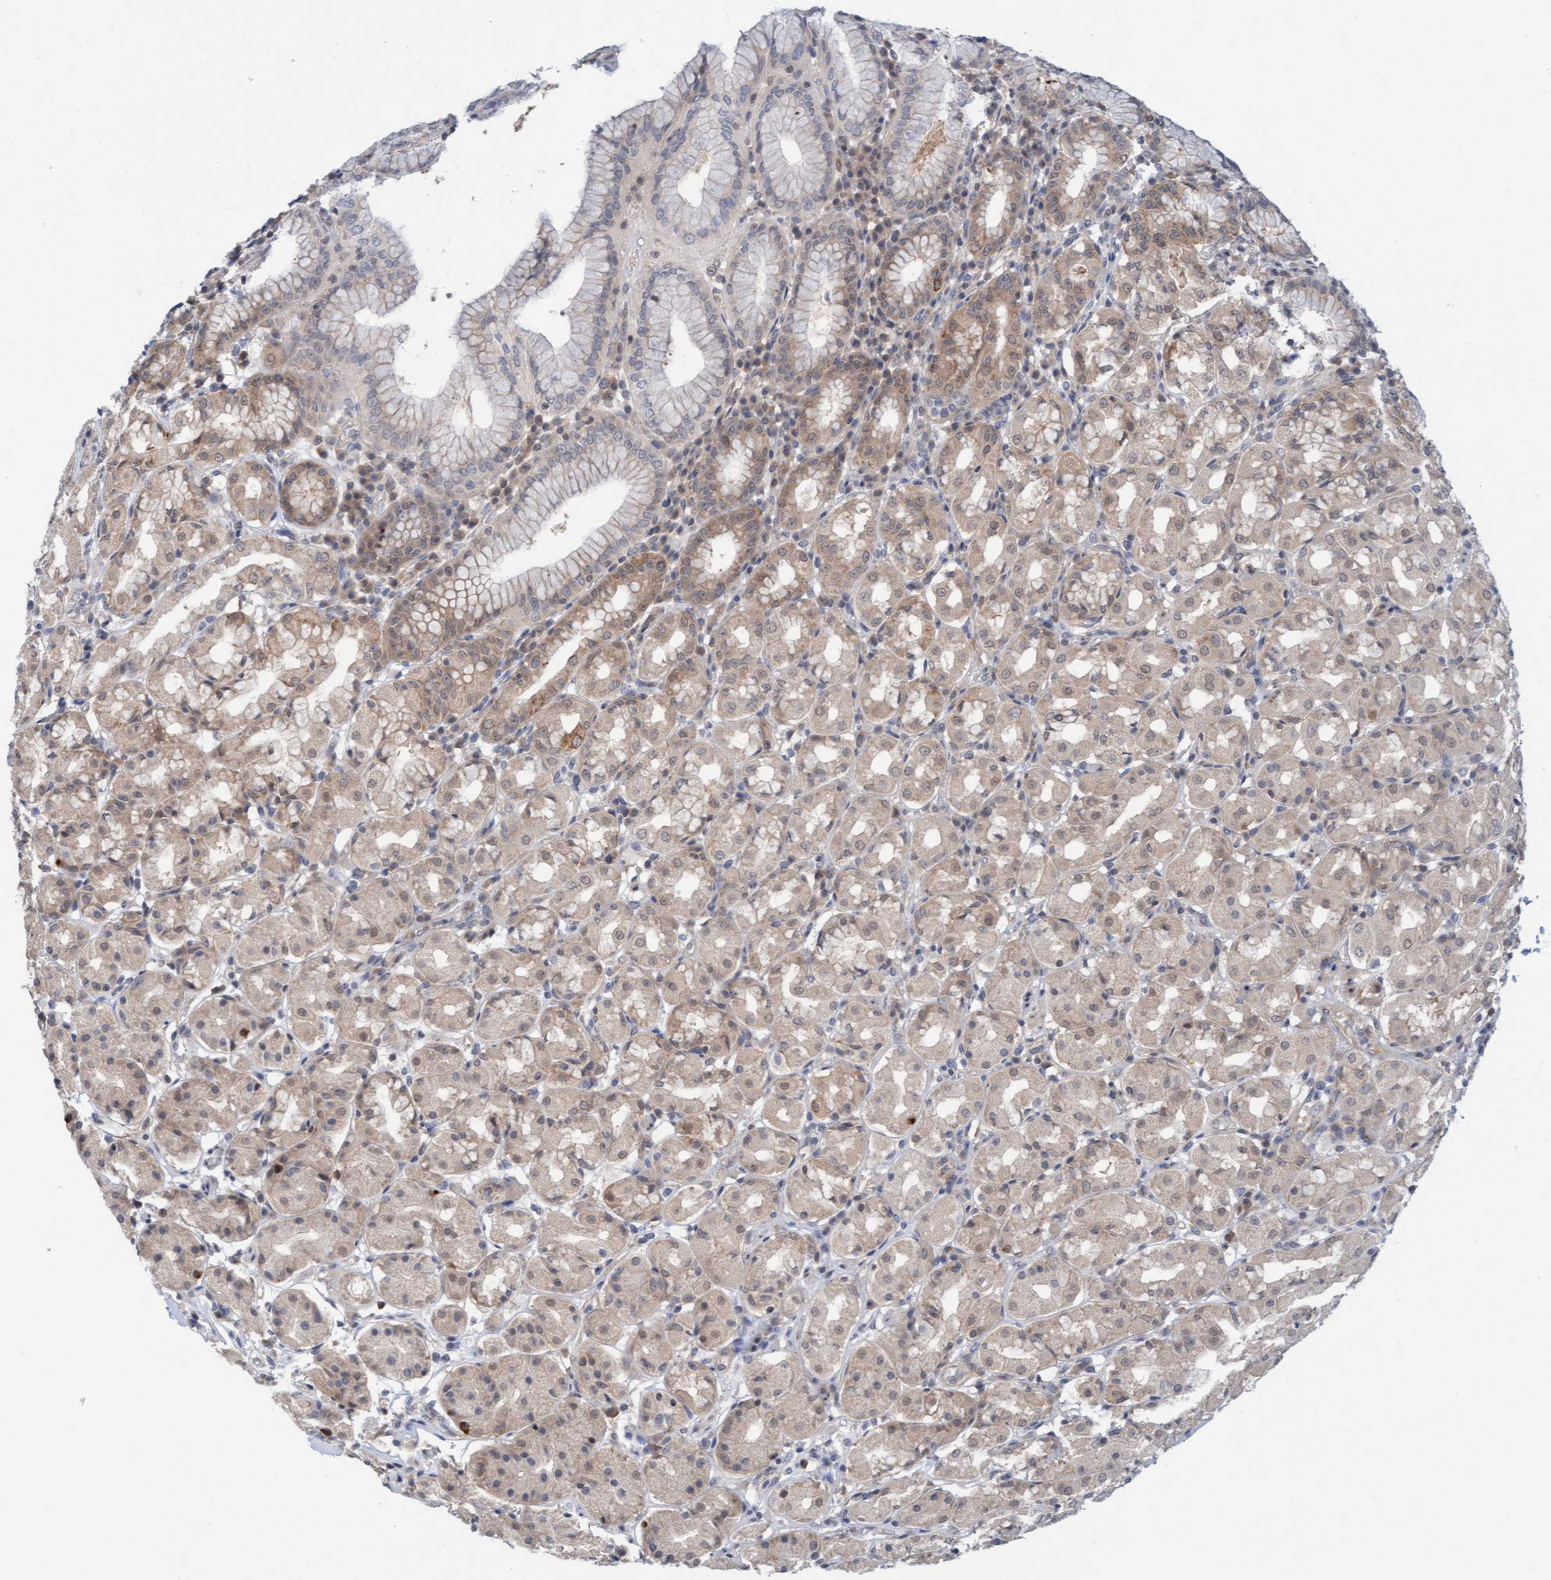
{"staining": {"intensity": "weak", "quantity": "25%-75%", "location": "cytoplasmic/membranous"}, "tissue": "stomach", "cell_type": "Glandular cells", "image_type": "normal", "snomed": [{"axis": "morphology", "description": "Normal tissue, NOS"}, {"axis": "topography", "description": "Stomach"}, {"axis": "topography", "description": "Stomach, lower"}], "caption": "Glandular cells display weak cytoplasmic/membranous expression in approximately 25%-75% of cells in normal stomach.", "gene": "AMZ2", "patient": {"sex": "female", "age": 56}}